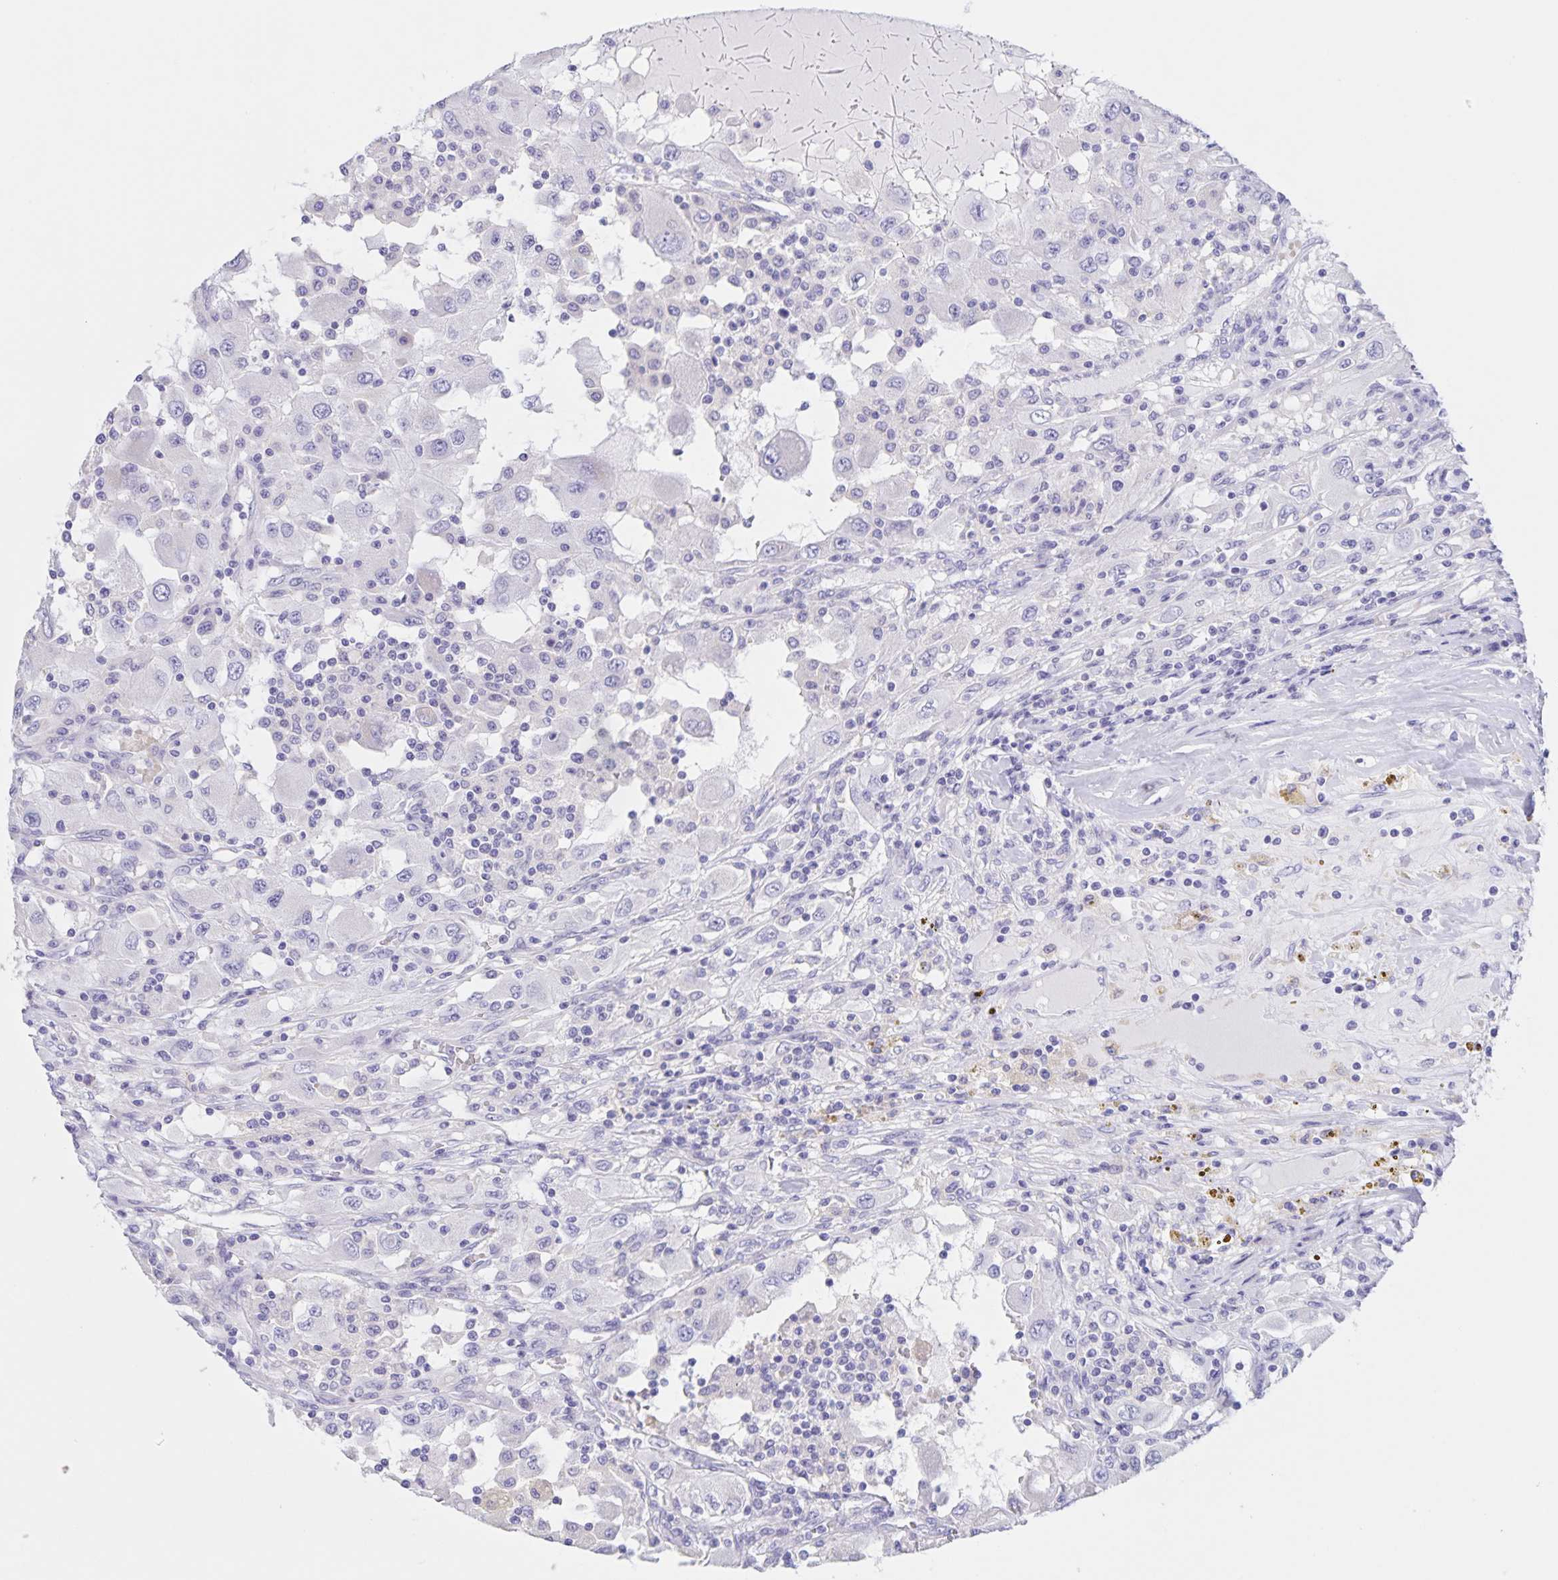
{"staining": {"intensity": "negative", "quantity": "none", "location": "none"}, "tissue": "renal cancer", "cell_type": "Tumor cells", "image_type": "cancer", "snomed": [{"axis": "morphology", "description": "Adenocarcinoma, NOS"}, {"axis": "topography", "description": "Kidney"}], "caption": "High magnification brightfield microscopy of renal cancer (adenocarcinoma) stained with DAB (brown) and counterstained with hematoxylin (blue): tumor cells show no significant expression.", "gene": "DMGDH", "patient": {"sex": "female", "age": 67}}